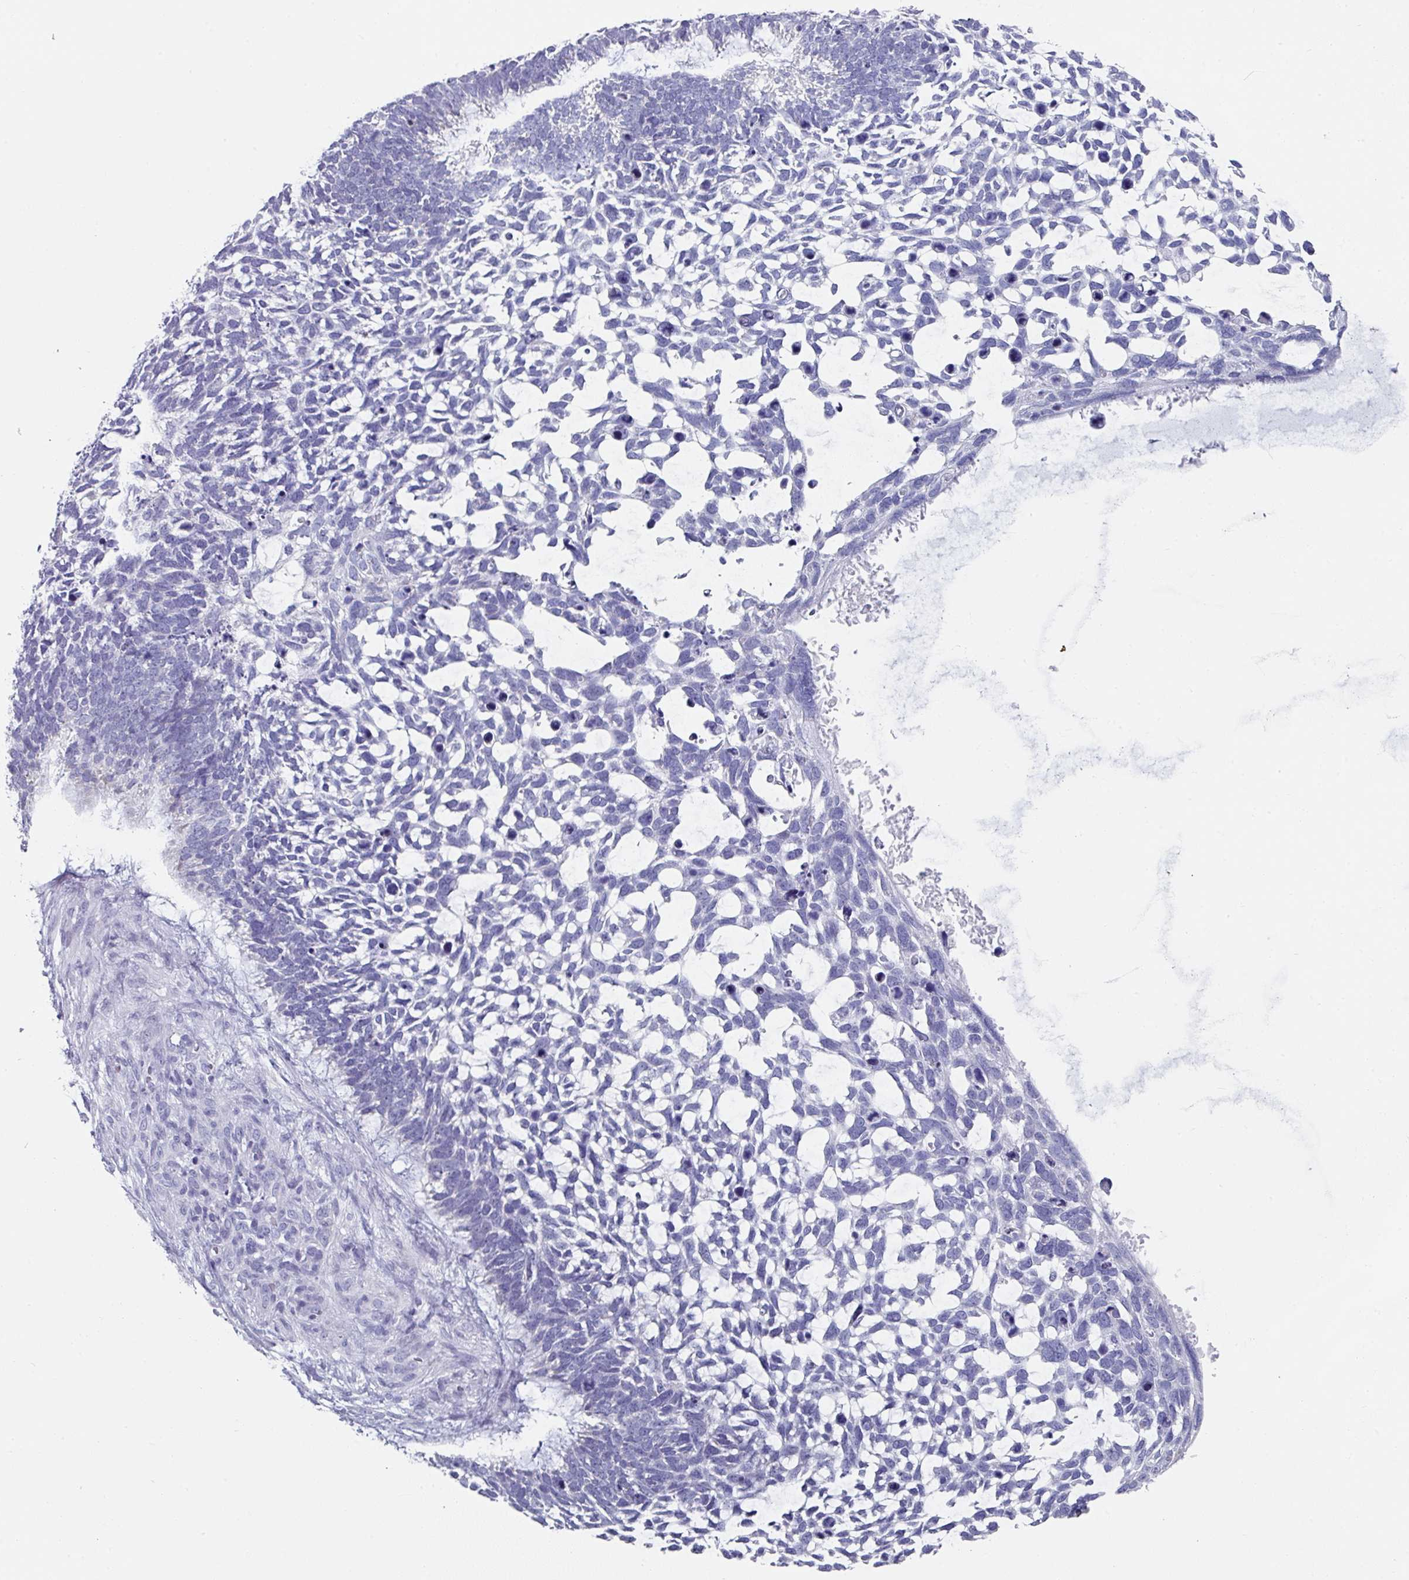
{"staining": {"intensity": "negative", "quantity": "none", "location": "none"}, "tissue": "skin cancer", "cell_type": "Tumor cells", "image_type": "cancer", "snomed": [{"axis": "morphology", "description": "Basal cell carcinoma"}, {"axis": "topography", "description": "Skin"}], "caption": "There is no significant staining in tumor cells of basal cell carcinoma (skin).", "gene": "SETBP1", "patient": {"sex": "male", "age": 88}}